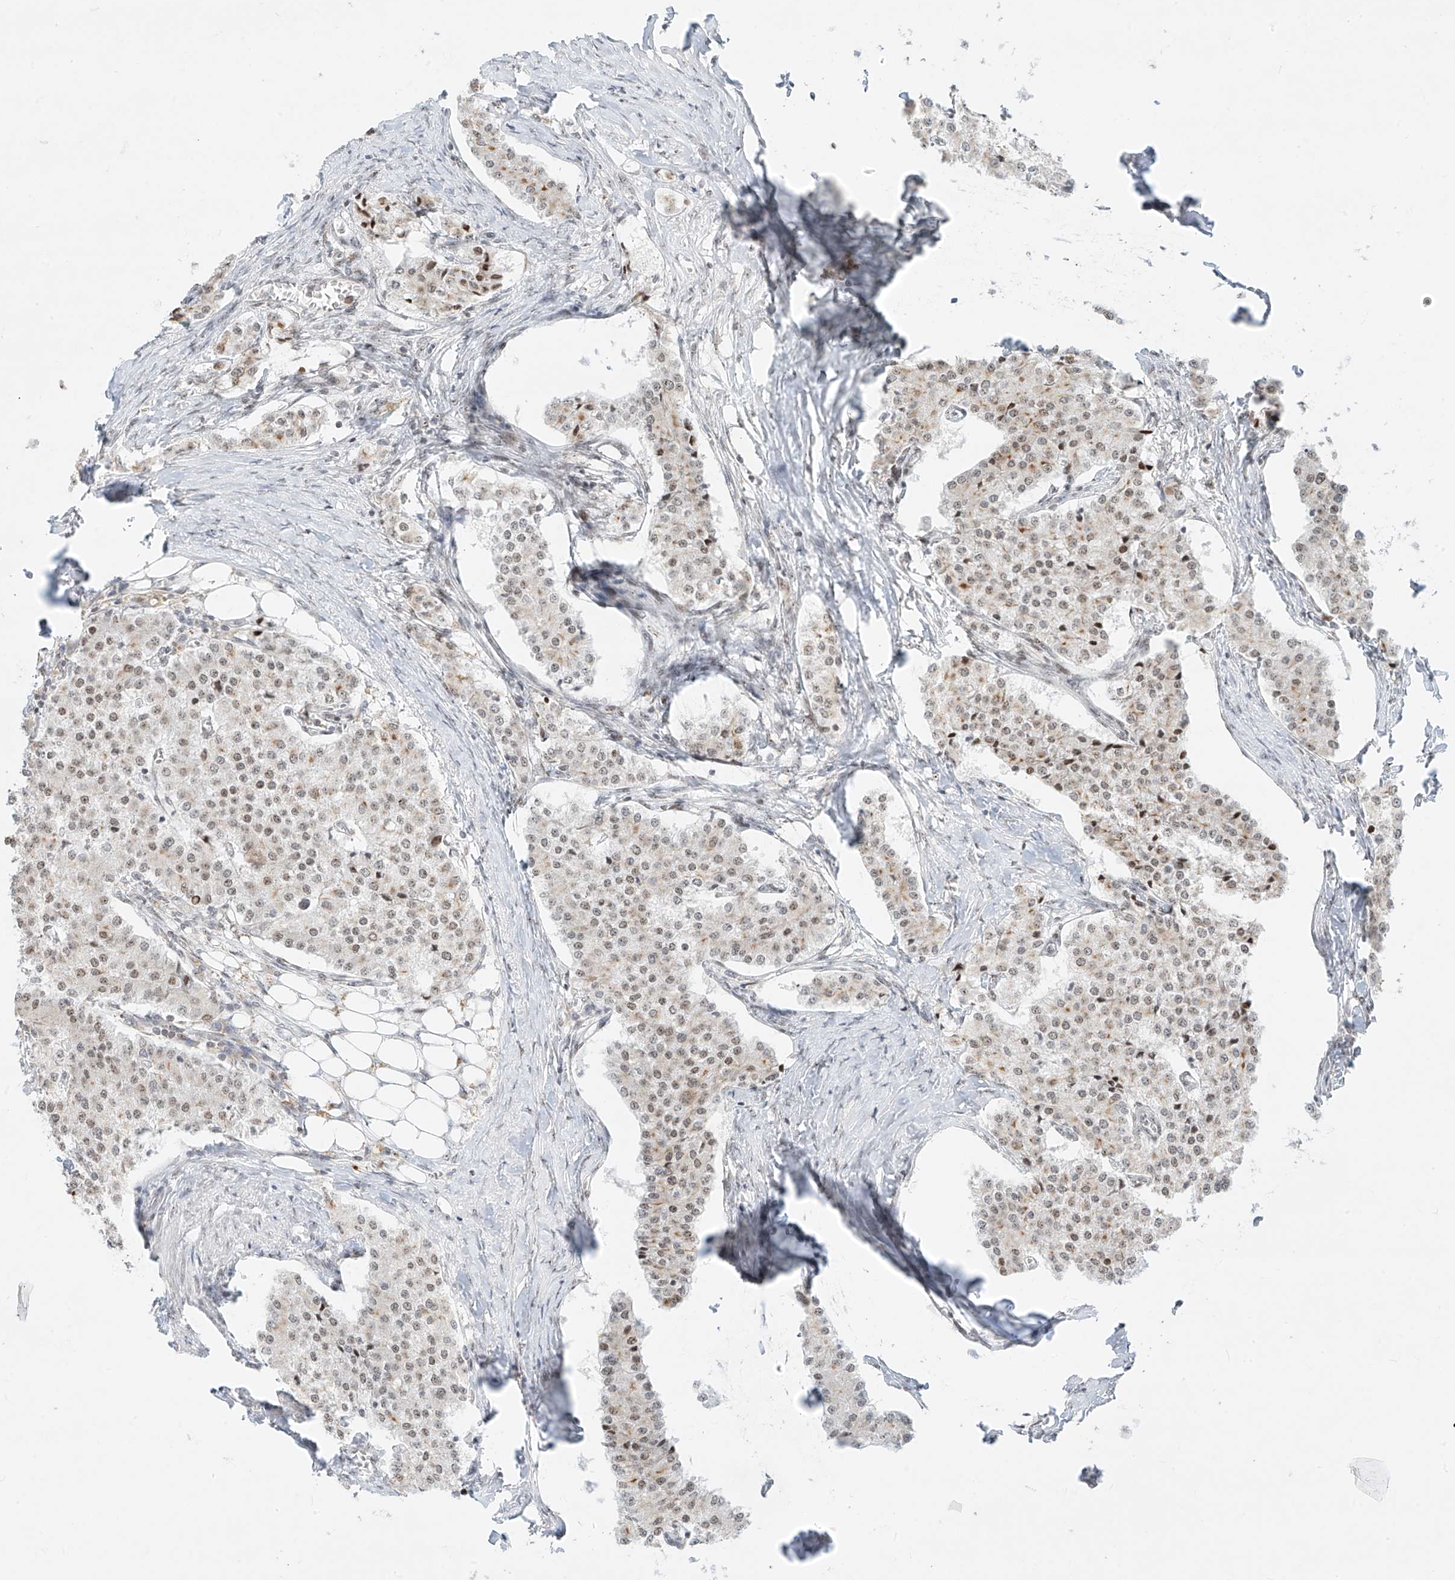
{"staining": {"intensity": "weak", "quantity": "<25%", "location": "cytoplasmic/membranous"}, "tissue": "carcinoid", "cell_type": "Tumor cells", "image_type": "cancer", "snomed": [{"axis": "morphology", "description": "Carcinoid, malignant, NOS"}, {"axis": "topography", "description": "Colon"}], "caption": "A micrograph of human carcinoid is negative for staining in tumor cells. Brightfield microscopy of immunohistochemistry stained with DAB (3,3'-diaminobenzidine) (brown) and hematoxylin (blue), captured at high magnification.", "gene": "ZNF512", "patient": {"sex": "female", "age": 52}}